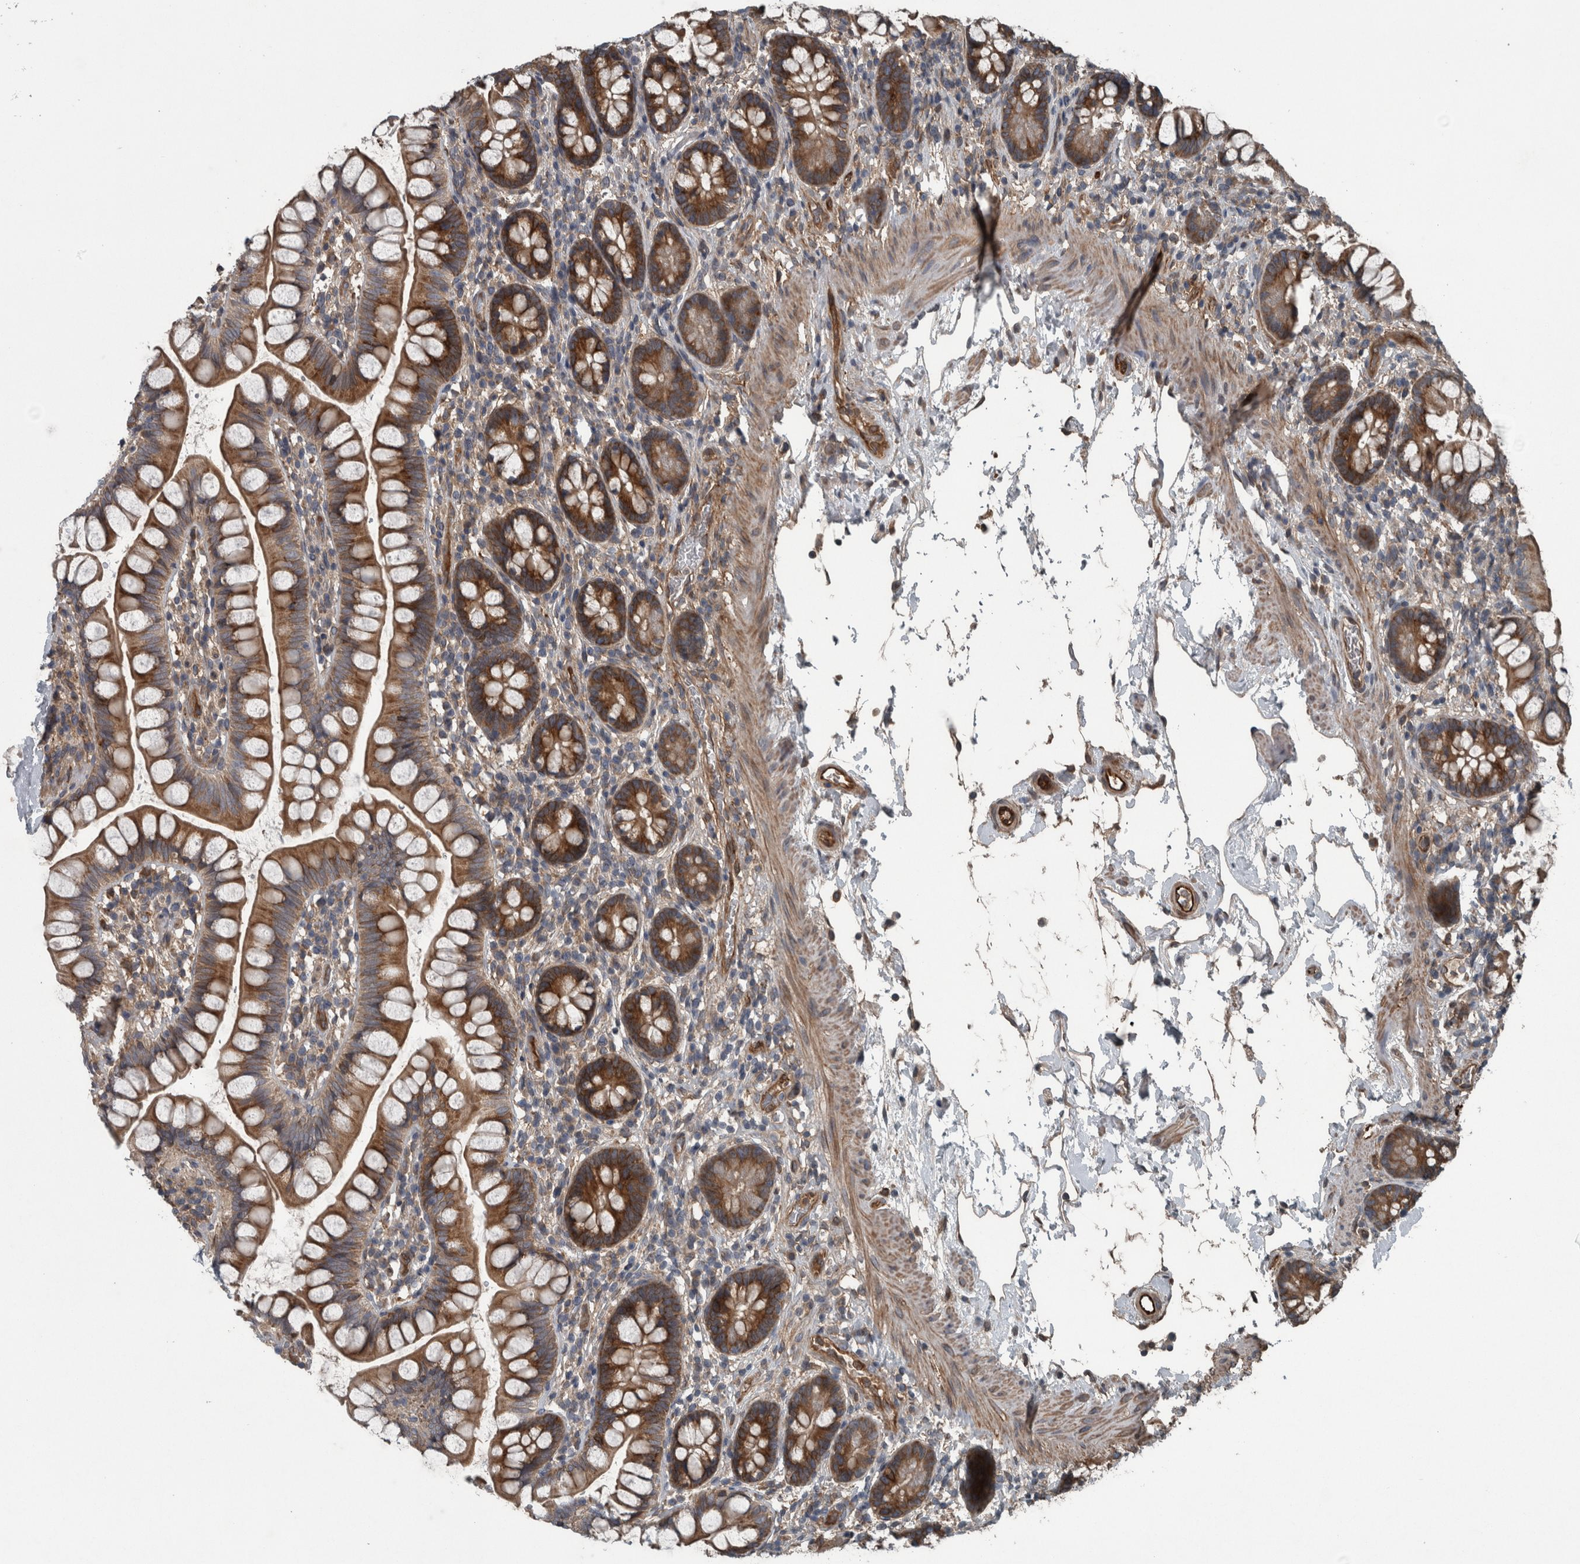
{"staining": {"intensity": "moderate", "quantity": ">75%", "location": "cytoplasmic/membranous"}, "tissue": "small intestine", "cell_type": "Glandular cells", "image_type": "normal", "snomed": [{"axis": "morphology", "description": "Normal tissue, NOS"}, {"axis": "topography", "description": "Small intestine"}], "caption": "Immunohistochemistry (IHC) (DAB) staining of benign human small intestine demonstrates moderate cytoplasmic/membranous protein positivity in about >75% of glandular cells. The staining is performed using DAB brown chromogen to label protein expression. The nuclei are counter-stained blue using hematoxylin.", "gene": "EXOC8", "patient": {"sex": "female", "age": 84}}